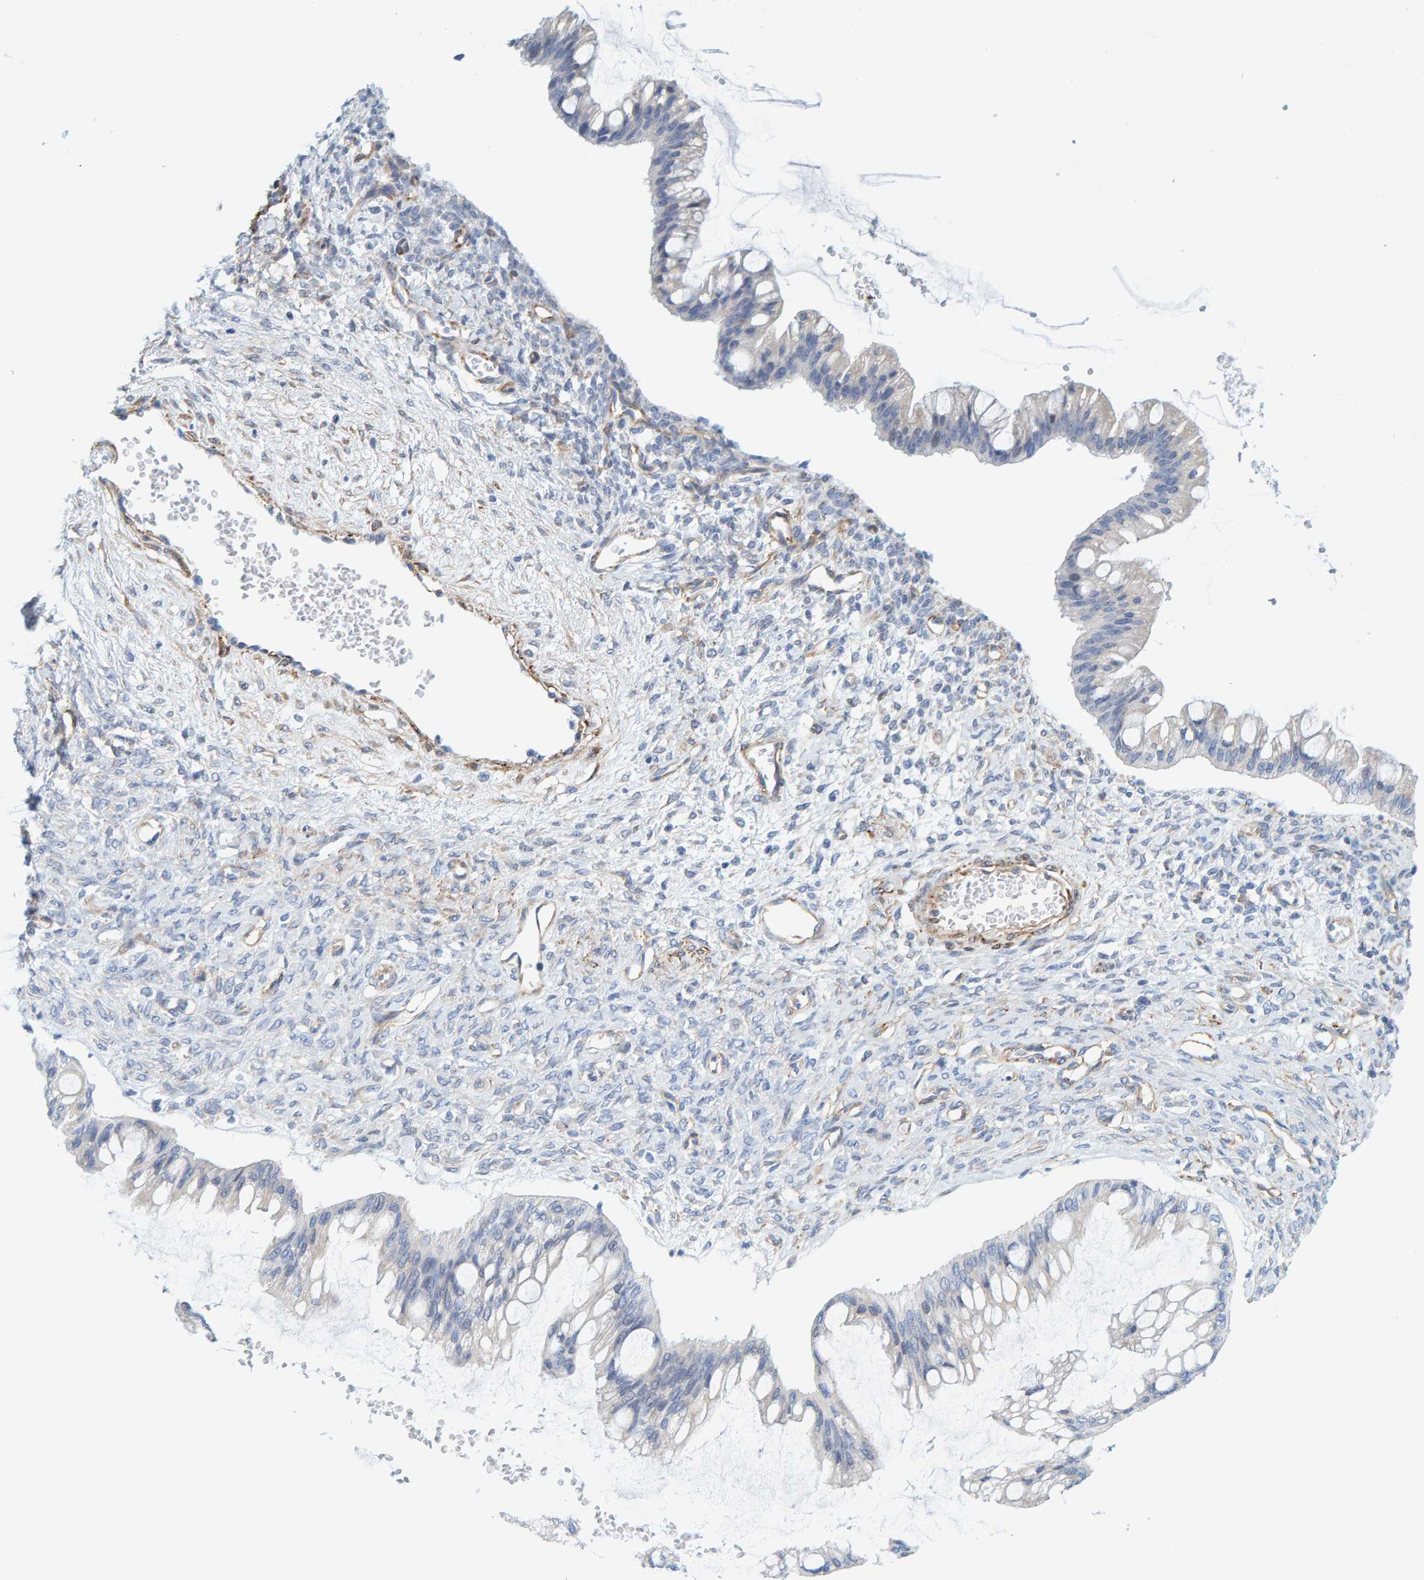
{"staining": {"intensity": "negative", "quantity": "none", "location": "none"}, "tissue": "ovarian cancer", "cell_type": "Tumor cells", "image_type": "cancer", "snomed": [{"axis": "morphology", "description": "Cystadenocarcinoma, mucinous, NOS"}, {"axis": "topography", "description": "Ovary"}], "caption": "An immunohistochemistry (IHC) image of mucinous cystadenocarcinoma (ovarian) is shown. There is no staining in tumor cells of mucinous cystadenocarcinoma (ovarian).", "gene": "MAP1B", "patient": {"sex": "female", "age": 73}}